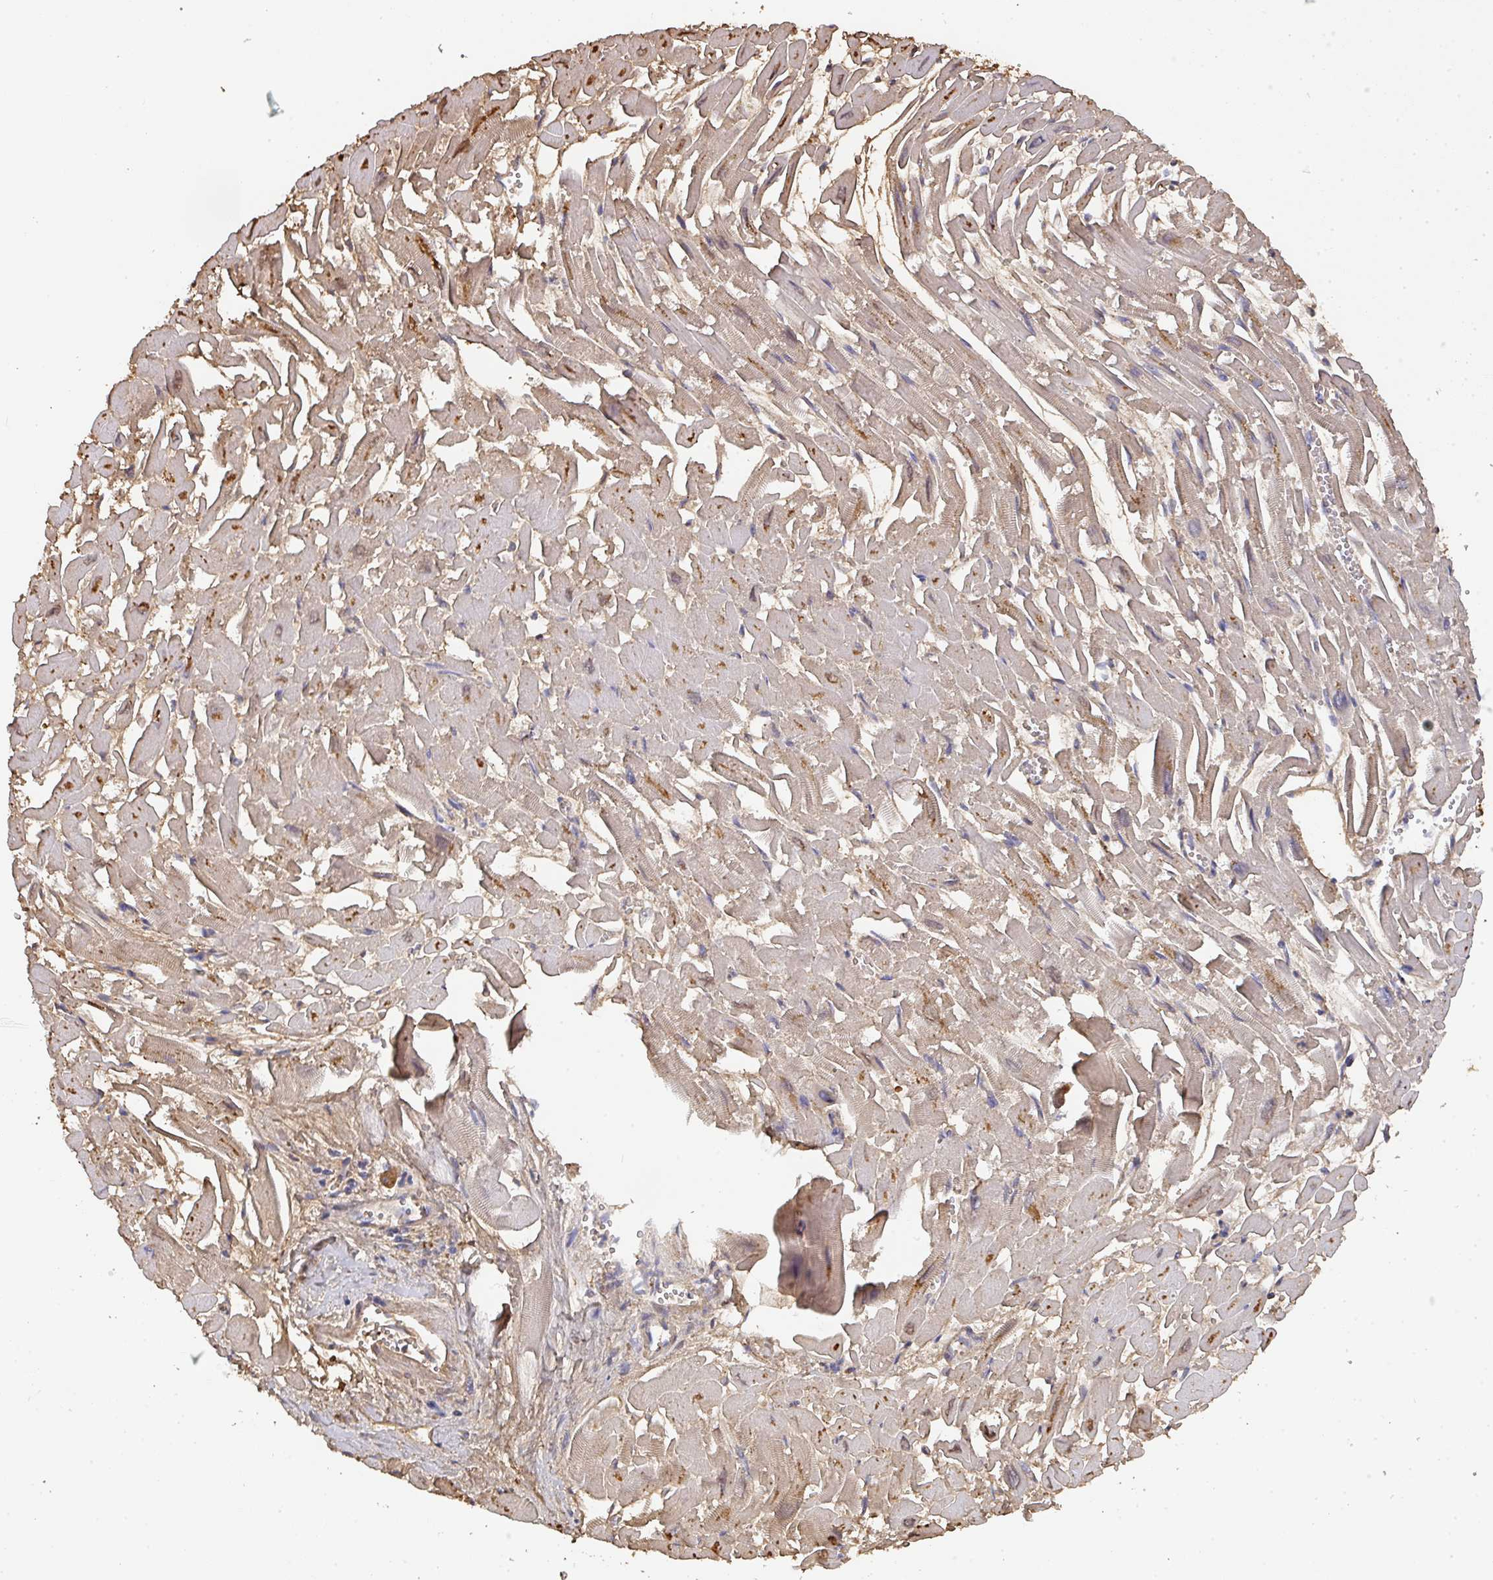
{"staining": {"intensity": "moderate", "quantity": "<25%", "location": "cytoplasmic/membranous"}, "tissue": "heart muscle", "cell_type": "Cardiomyocytes", "image_type": "normal", "snomed": [{"axis": "morphology", "description": "Normal tissue, NOS"}, {"axis": "topography", "description": "Heart"}], "caption": "Heart muscle stained with DAB (3,3'-diaminobenzidine) immunohistochemistry exhibits low levels of moderate cytoplasmic/membranous staining in about <25% of cardiomyocytes. (brown staining indicates protein expression, while blue staining denotes nuclei).", "gene": "ALB", "patient": {"sex": "male", "age": 54}}